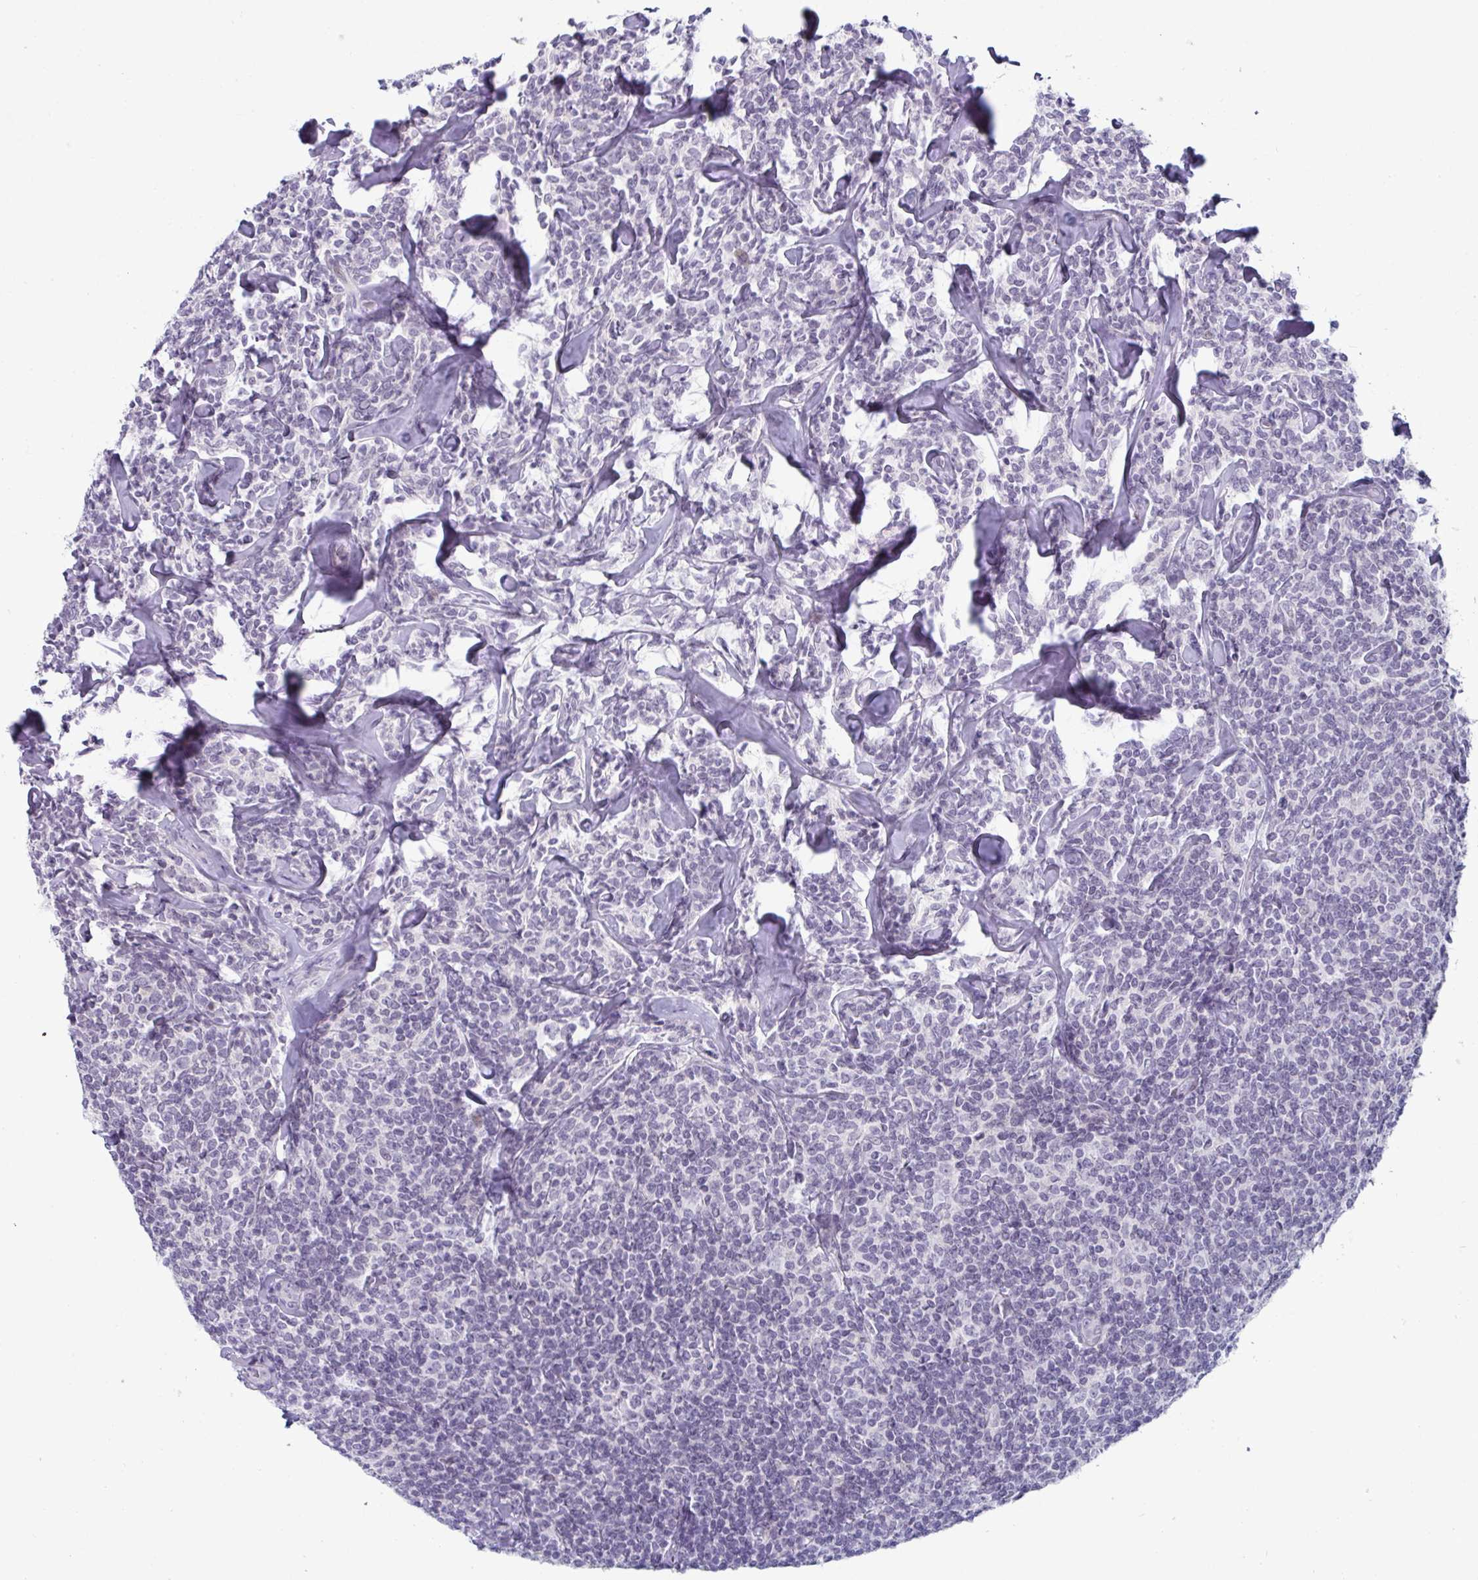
{"staining": {"intensity": "negative", "quantity": "none", "location": "none"}, "tissue": "lymphoma", "cell_type": "Tumor cells", "image_type": "cancer", "snomed": [{"axis": "morphology", "description": "Malignant lymphoma, non-Hodgkin's type, Low grade"}, {"axis": "topography", "description": "Lymph node"}], "caption": "Tumor cells show no significant protein positivity in low-grade malignant lymphoma, non-Hodgkin's type. Brightfield microscopy of IHC stained with DAB (brown) and hematoxylin (blue), captured at high magnification.", "gene": "VSIG10L", "patient": {"sex": "female", "age": 56}}